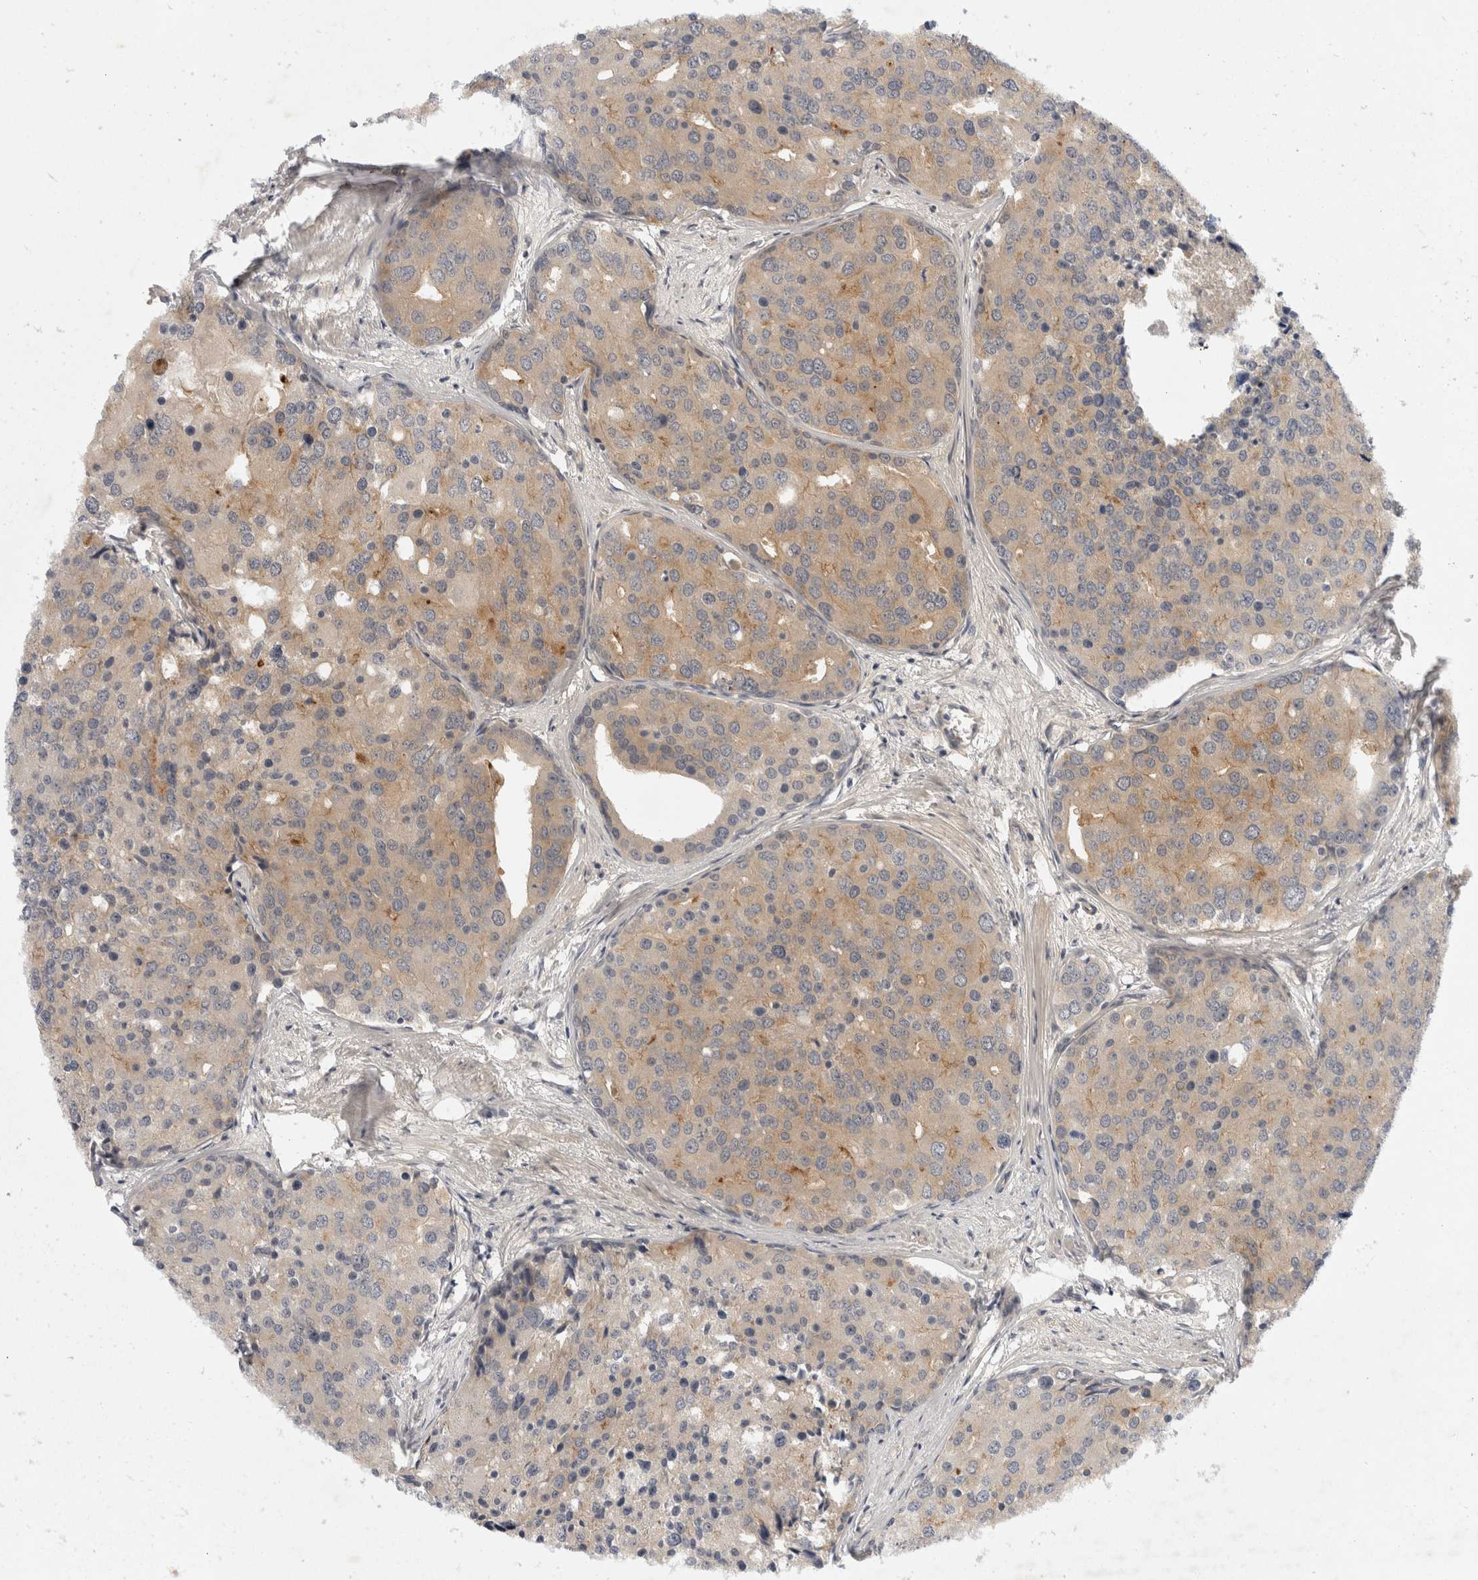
{"staining": {"intensity": "weak", "quantity": "25%-75%", "location": "cytoplasmic/membranous"}, "tissue": "prostate cancer", "cell_type": "Tumor cells", "image_type": "cancer", "snomed": [{"axis": "morphology", "description": "Adenocarcinoma, High grade"}, {"axis": "topography", "description": "Prostate"}], "caption": "Adenocarcinoma (high-grade) (prostate) tissue exhibits weak cytoplasmic/membranous positivity in approximately 25%-75% of tumor cells, visualized by immunohistochemistry.", "gene": "TOM1L2", "patient": {"sex": "male", "age": 50}}